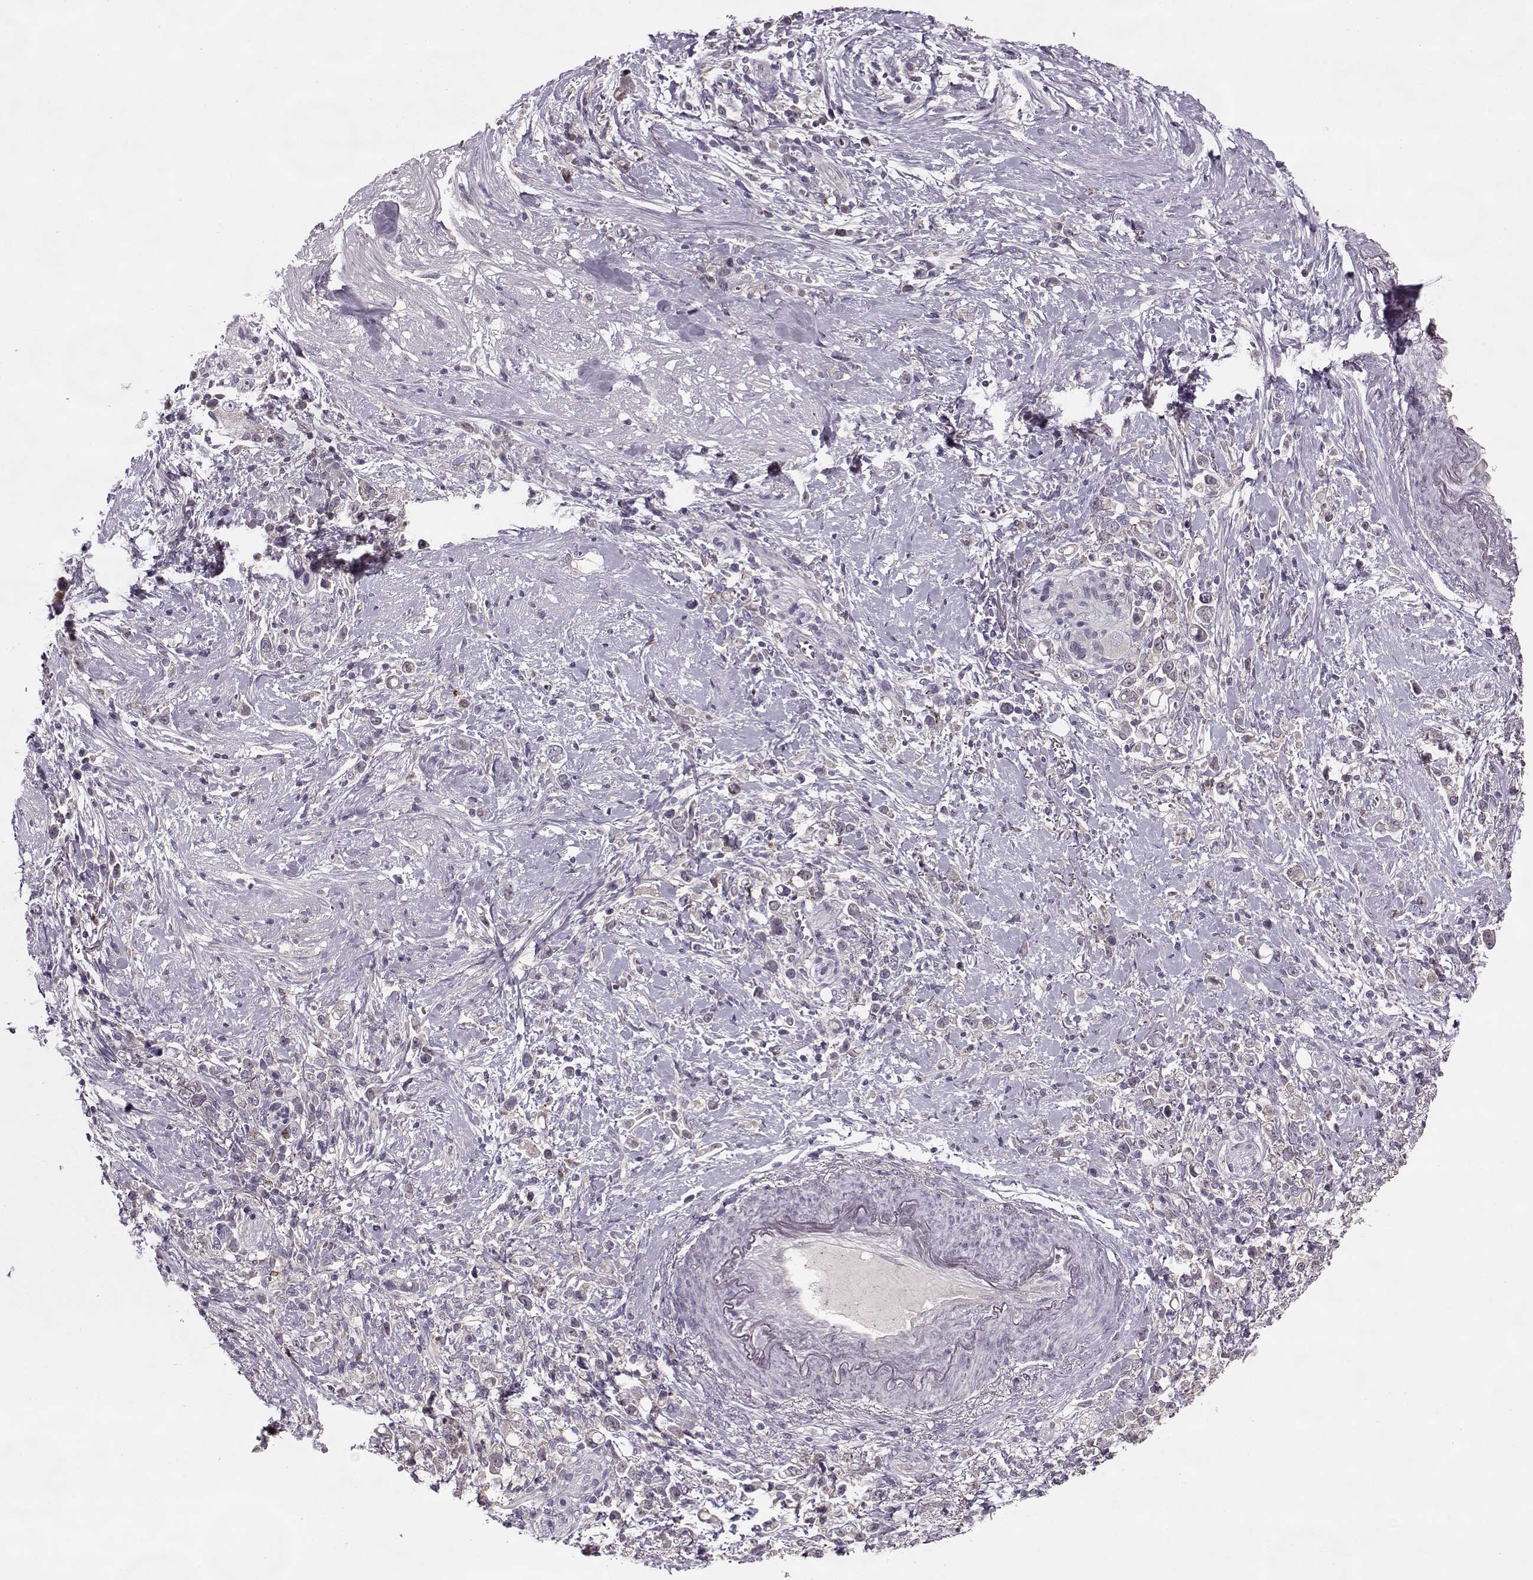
{"staining": {"intensity": "negative", "quantity": "none", "location": "none"}, "tissue": "stomach cancer", "cell_type": "Tumor cells", "image_type": "cancer", "snomed": [{"axis": "morphology", "description": "Adenocarcinoma, NOS"}, {"axis": "topography", "description": "Stomach"}], "caption": "An immunohistochemistry (IHC) photomicrograph of stomach adenocarcinoma is shown. There is no staining in tumor cells of stomach adenocarcinoma.", "gene": "ACOT11", "patient": {"sex": "male", "age": 63}}